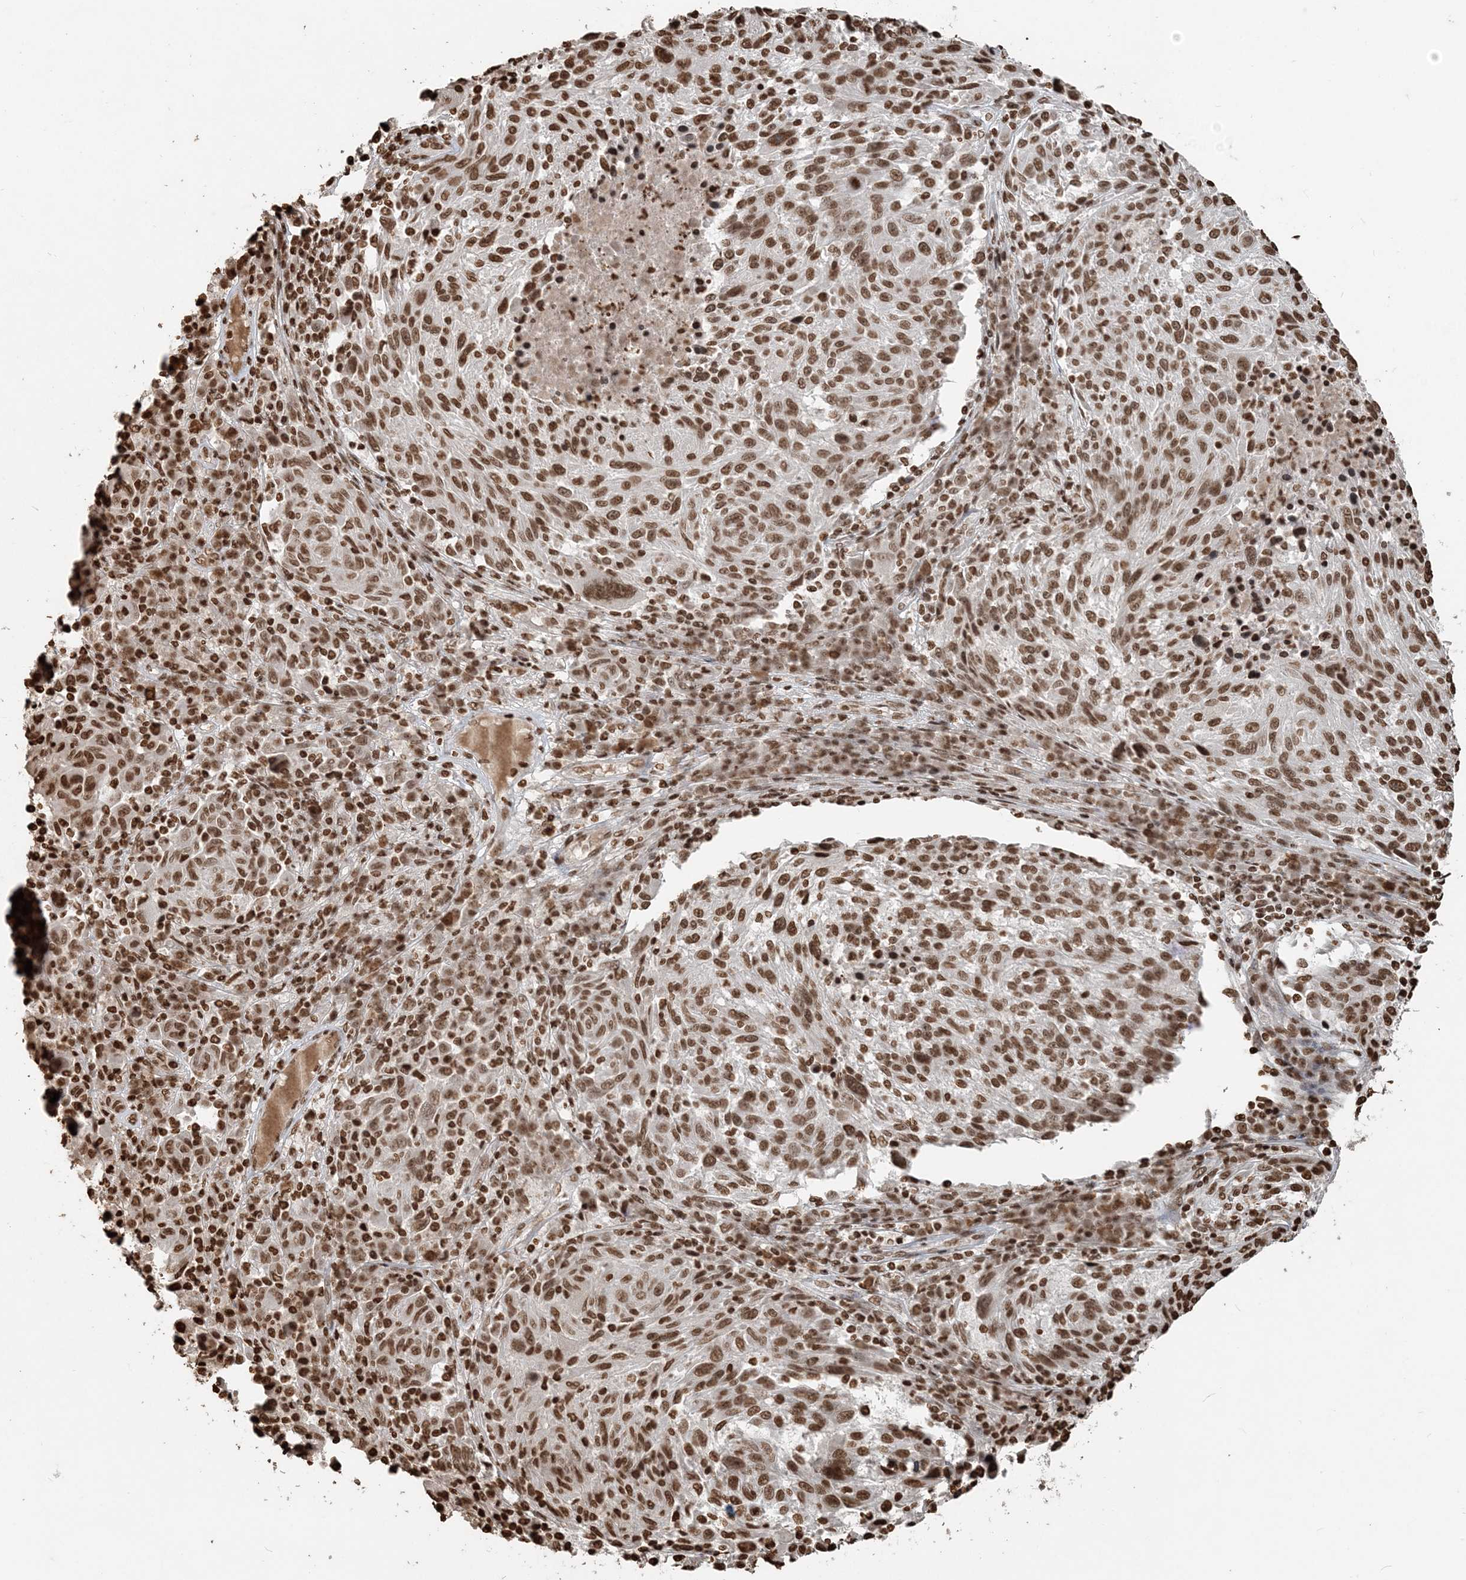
{"staining": {"intensity": "moderate", "quantity": ">75%", "location": "nuclear"}, "tissue": "melanoma", "cell_type": "Tumor cells", "image_type": "cancer", "snomed": [{"axis": "morphology", "description": "Malignant melanoma, NOS"}, {"axis": "topography", "description": "Skin"}], "caption": "This micrograph demonstrates malignant melanoma stained with immunohistochemistry (IHC) to label a protein in brown. The nuclear of tumor cells show moderate positivity for the protein. Nuclei are counter-stained blue.", "gene": "H3-3B", "patient": {"sex": "male", "age": 53}}